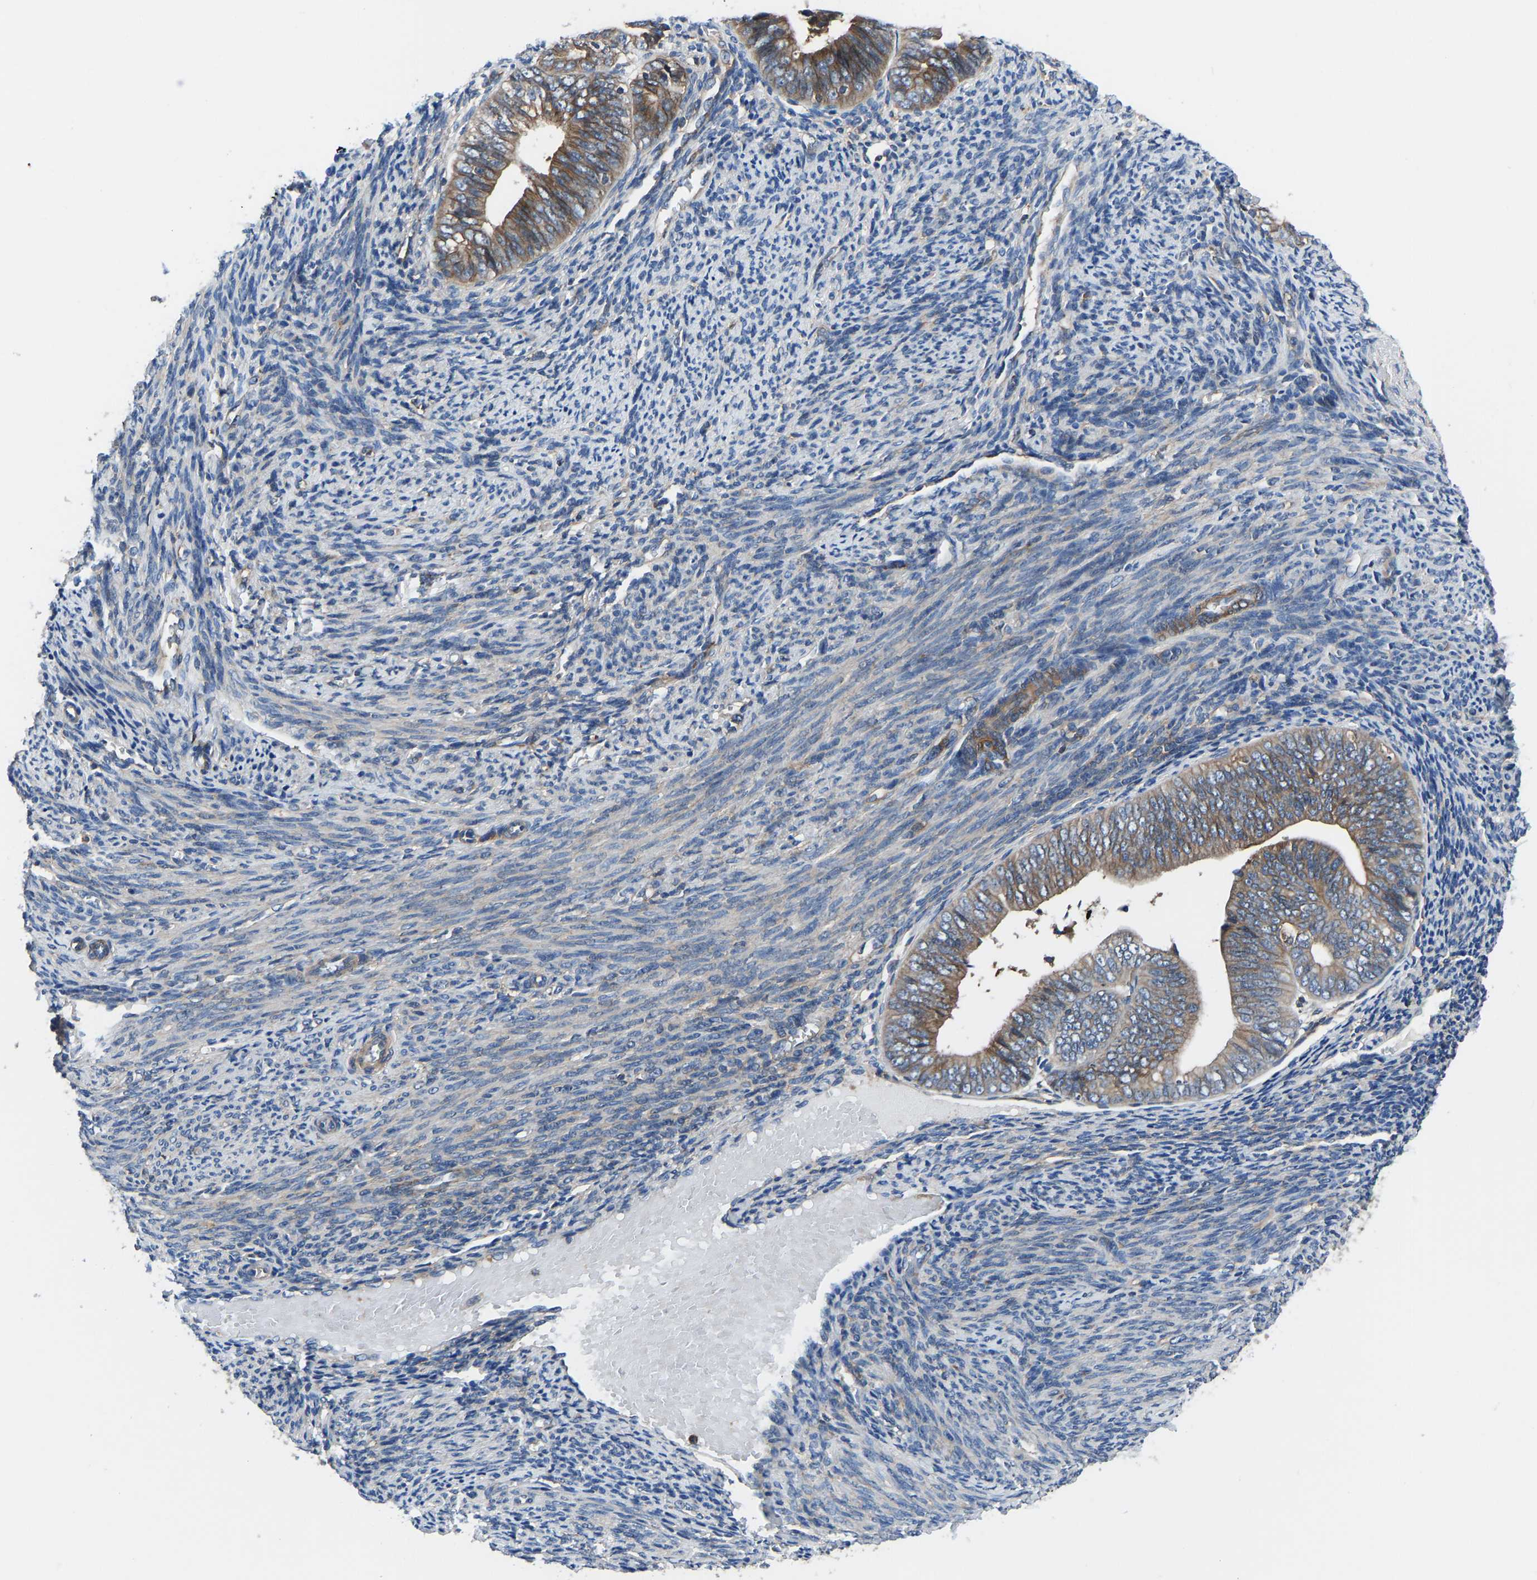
{"staining": {"intensity": "moderate", "quantity": ">75%", "location": "cytoplasmic/membranous"}, "tissue": "endometrial cancer", "cell_type": "Tumor cells", "image_type": "cancer", "snomed": [{"axis": "morphology", "description": "Adenocarcinoma, NOS"}, {"axis": "topography", "description": "Endometrium"}], "caption": "Brown immunohistochemical staining in human endometrial cancer displays moderate cytoplasmic/membranous staining in approximately >75% of tumor cells. (DAB (3,3'-diaminobenzidine) IHC, brown staining for protein, blue staining for nuclei).", "gene": "PRKAR1A", "patient": {"sex": "female", "age": 63}}